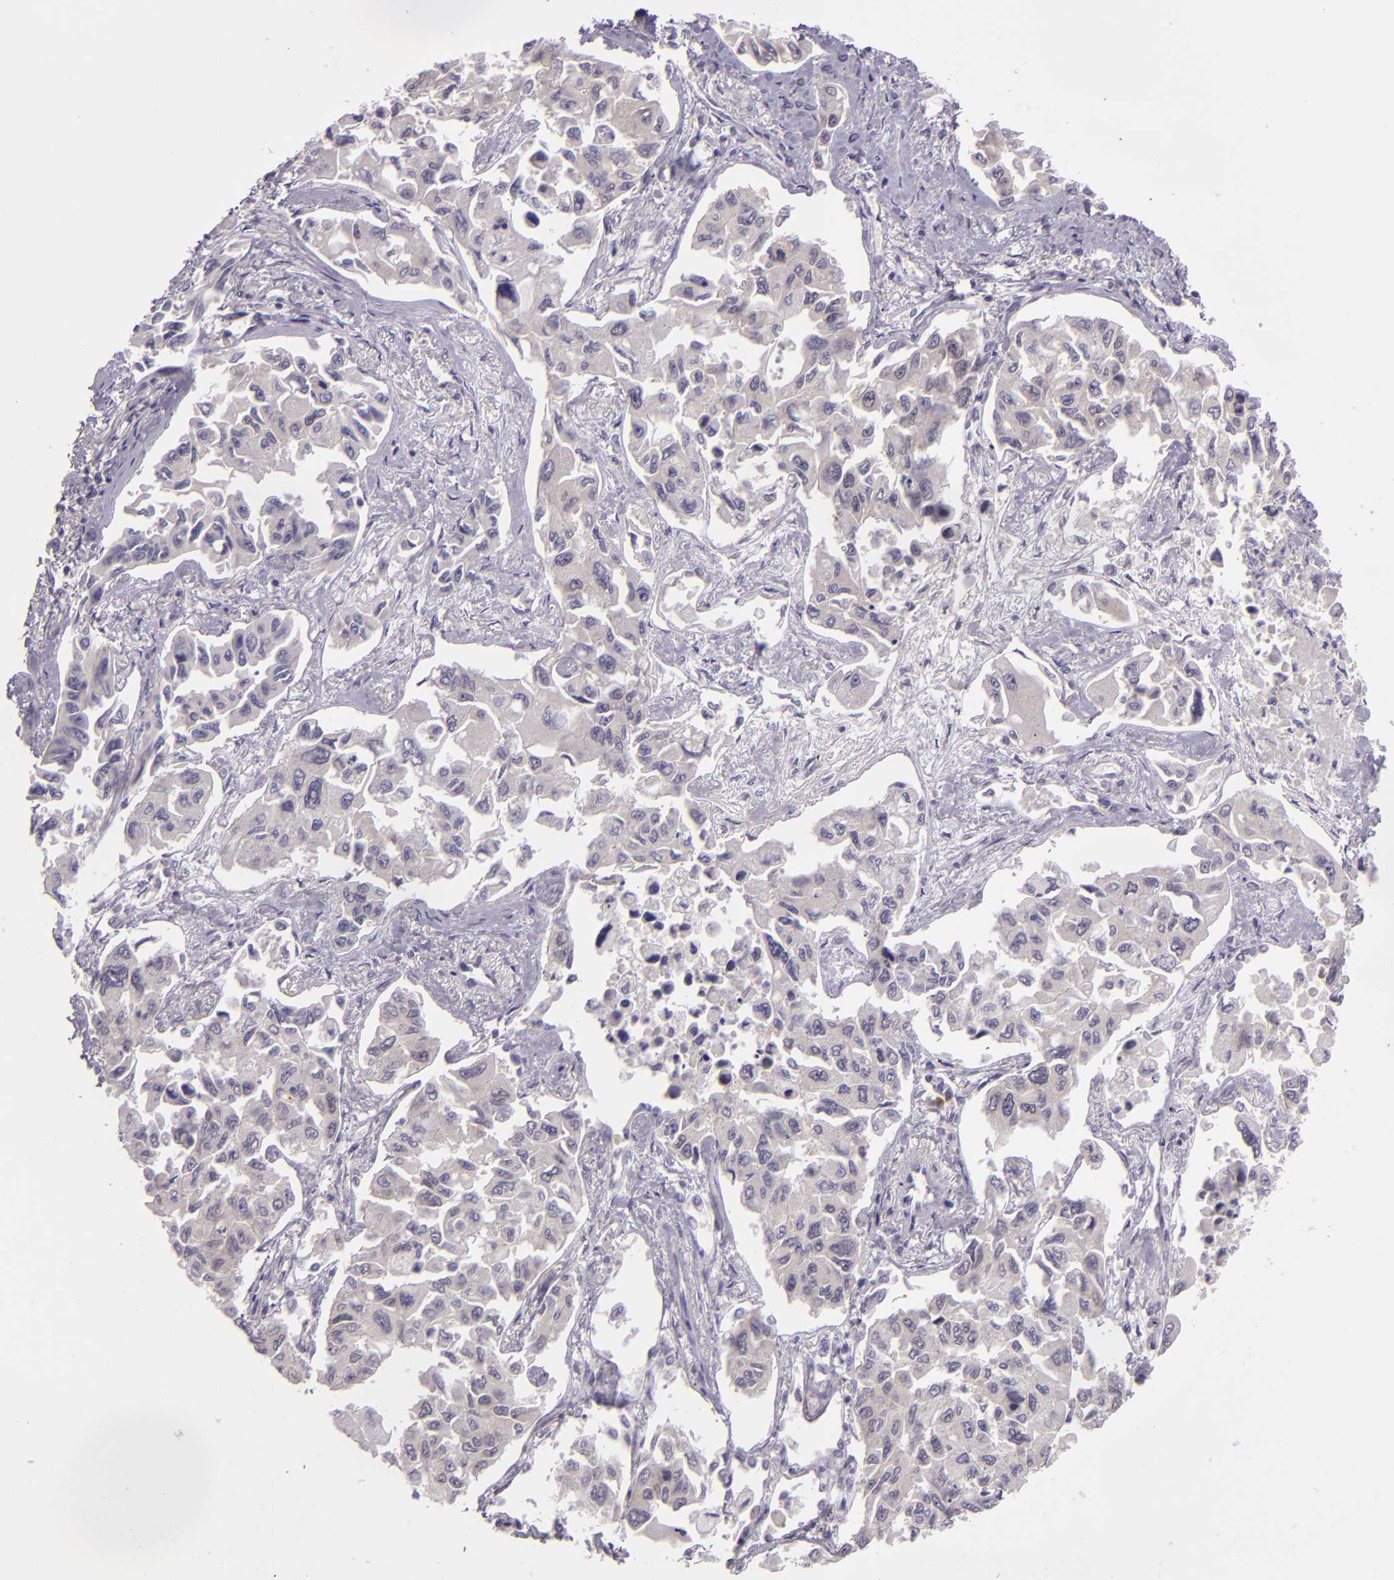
{"staining": {"intensity": "negative", "quantity": "none", "location": "none"}, "tissue": "lung cancer", "cell_type": "Tumor cells", "image_type": "cancer", "snomed": [{"axis": "morphology", "description": "Adenocarcinoma, NOS"}, {"axis": "topography", "description": "Lung"}], "caption": "DAB (3,3'-diaminobenzidine) immunohistochemical staining of lung adenocarcinoma displays no significant expression in tumor cells.", "gene": "CSE1L", "patient": {"sex": "male", "age": 64}}